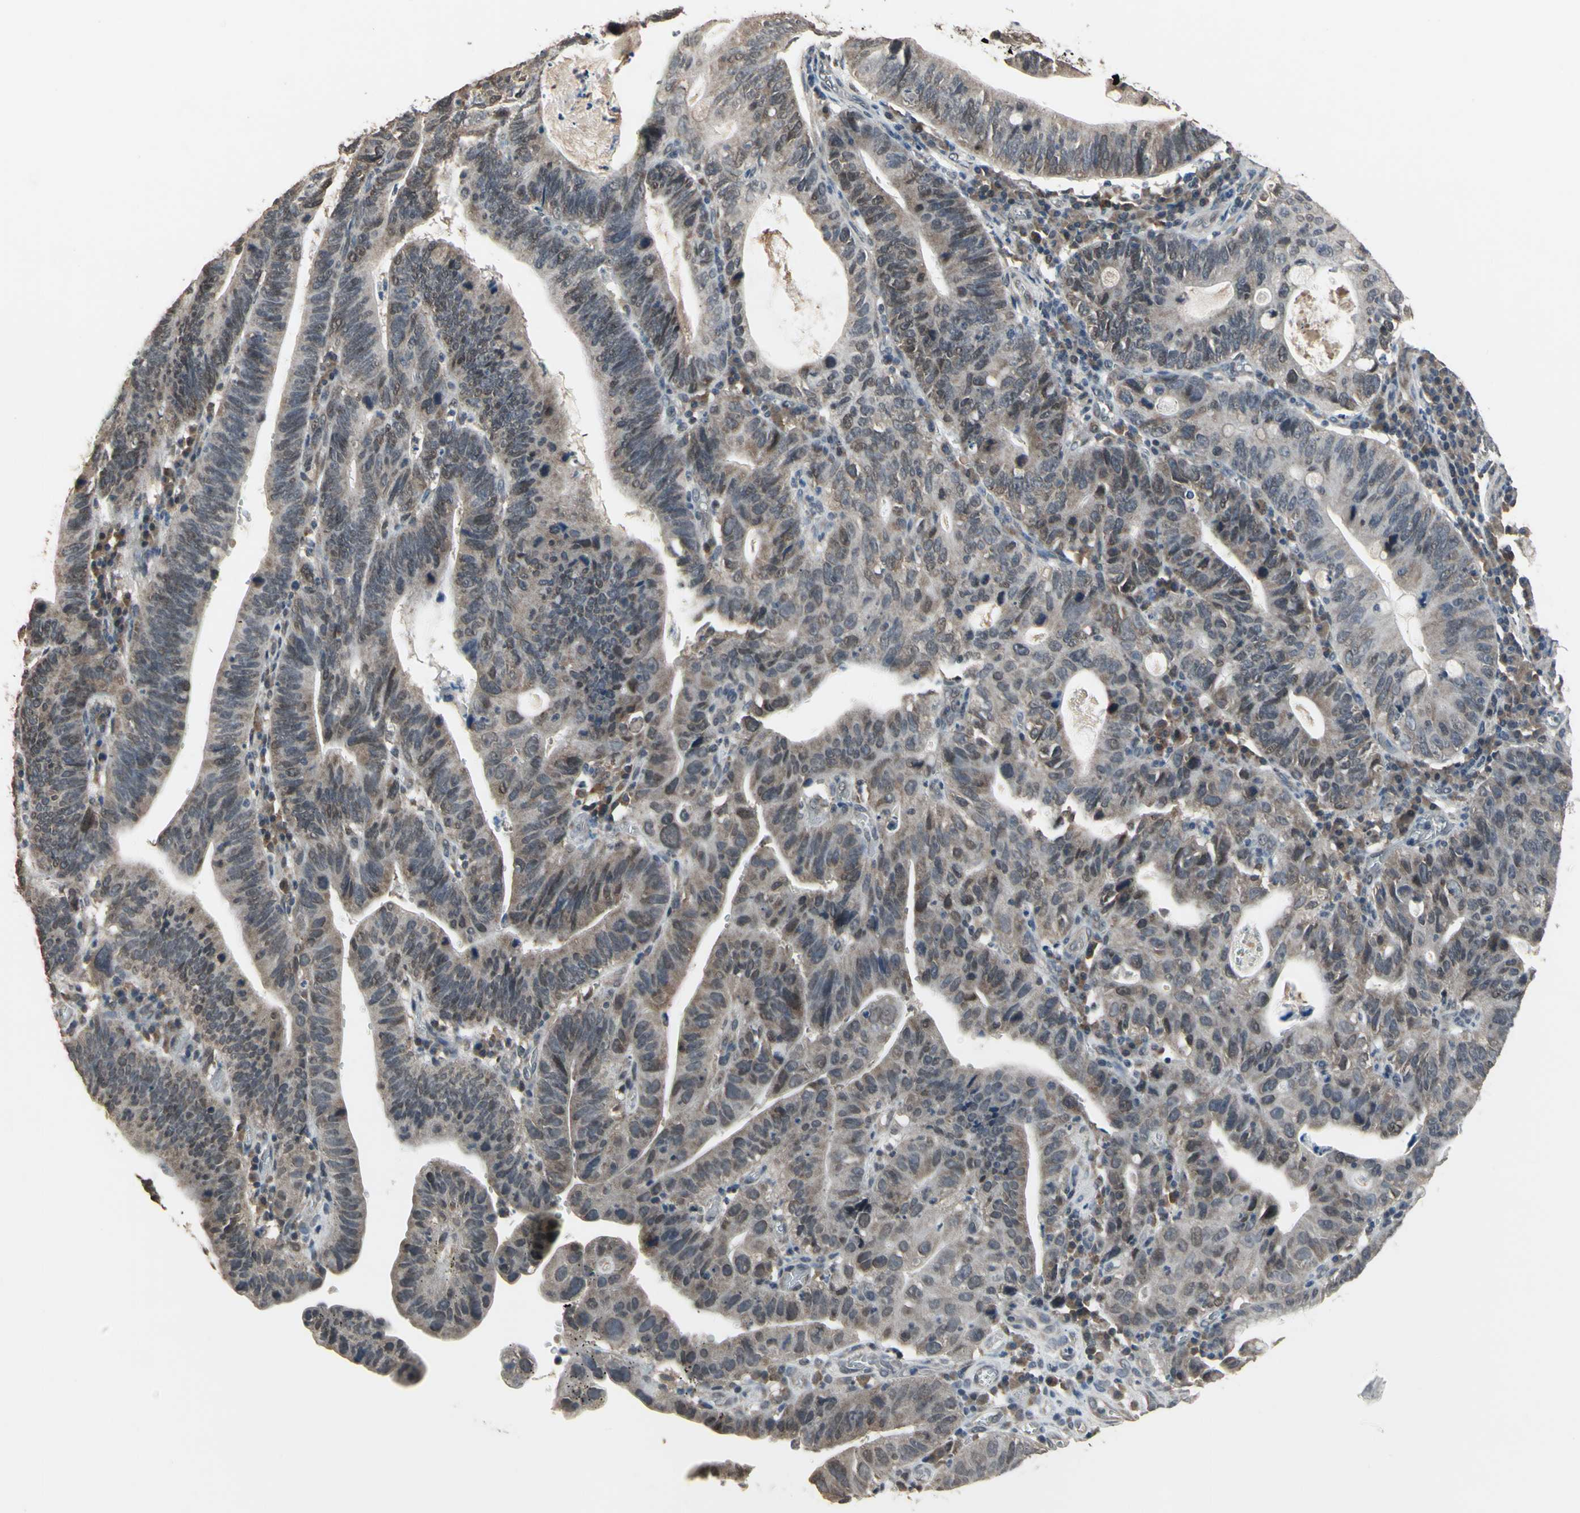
{"staining": {"intensity": "weak", "quantity": "25%-75%", "location": "cytoplasmic/membranous,nuclear"}, "tissue": "stomach cancer", "cell_type": "Tumor cells", "image_type": "cancer", "snomed": [{"axis": "morphology", "description": "Adenocarcinoma, NOS"}, {"axis": "topography", "description": "Stomach"}], "caption": "Stomach cancer tissue demonstrates weak cytoplasmic/membranous and nuclear staining in about 25%-75% of tumor cells", "gene": "ZNF174", "patient": {"sex": "male", "age": 59}}